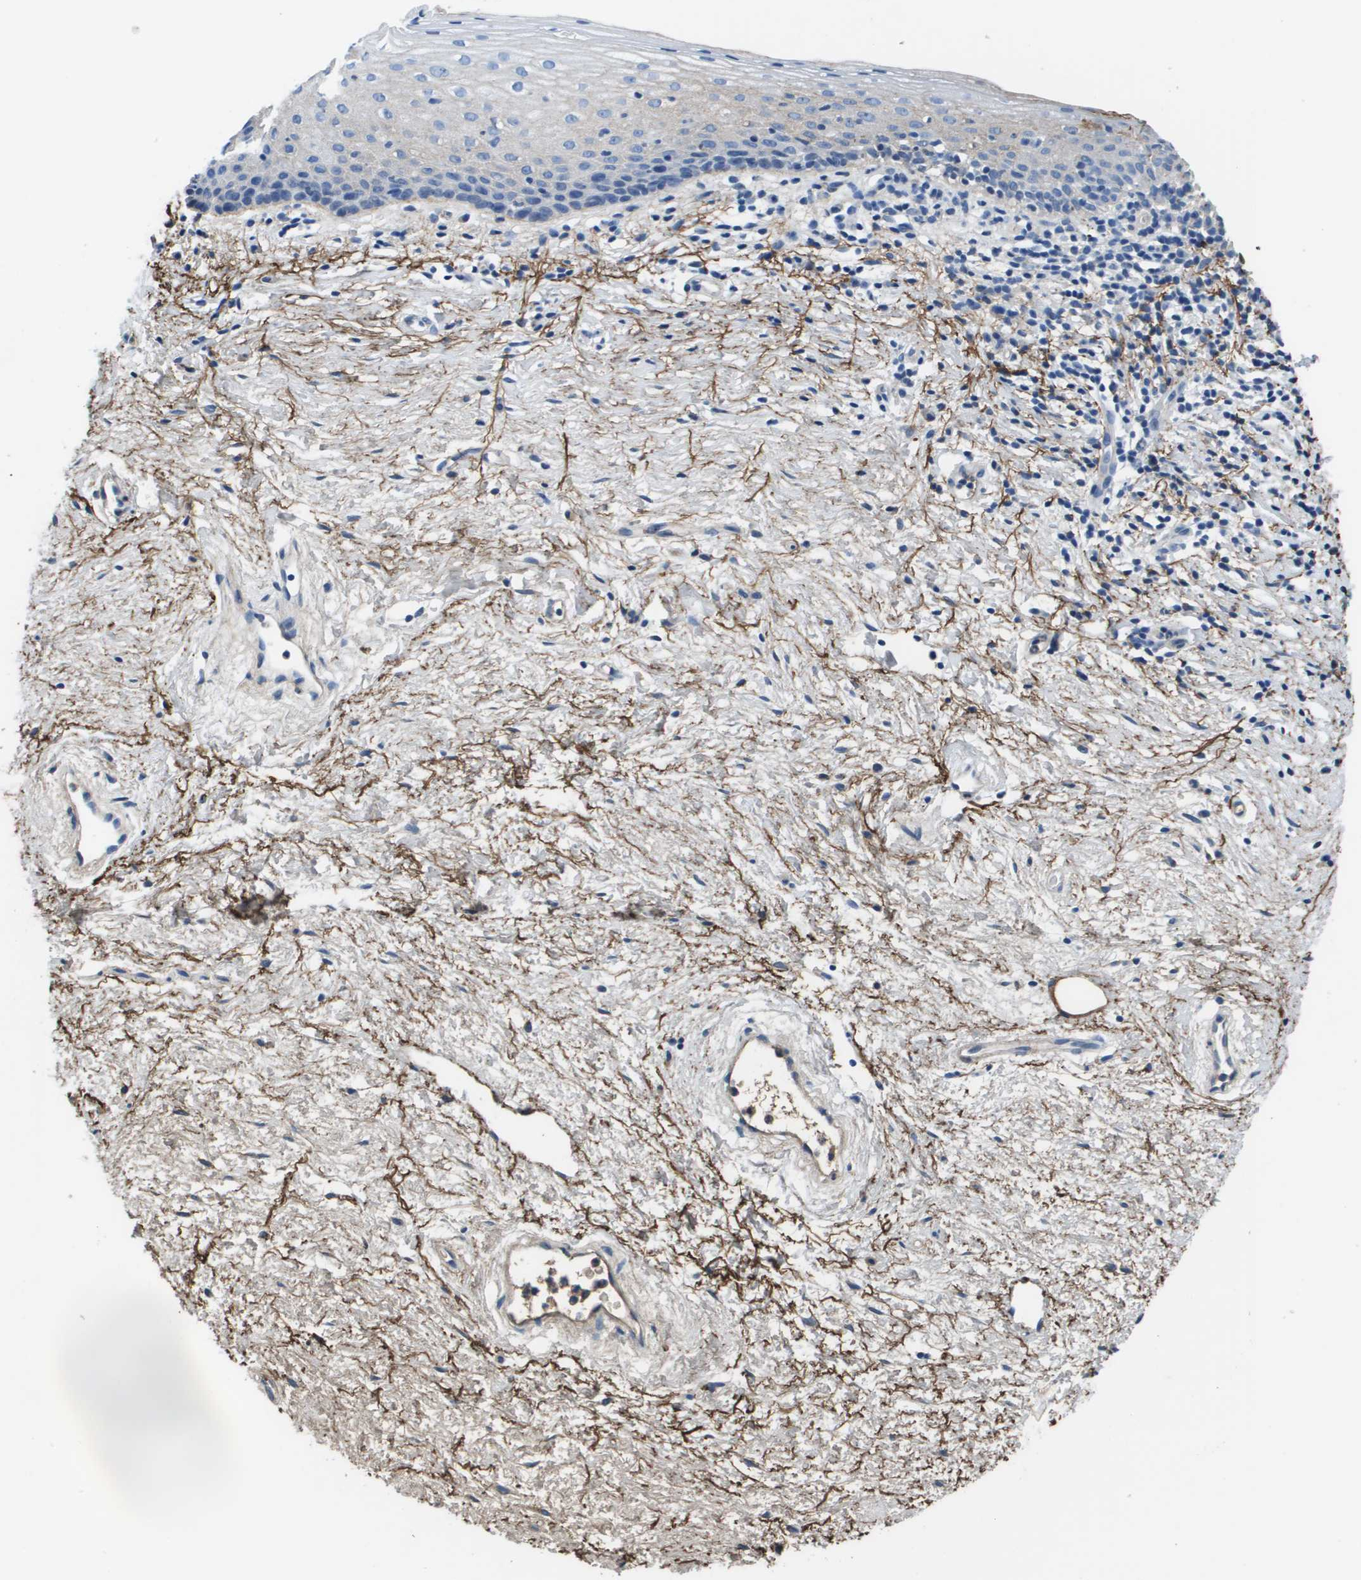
{"staining": {"intensity": "moderate", "quantity": "<25%", "location": "cytoplasmic/membranous"}, "tissue": "vagina", "cell_type": "Squamous epithelial cells", "image_type": "normal", "snomed": [{"axis": "morphology", "description": "Normal tissue, NOS"}, {"axis": "topography", "description": "Vagina"}], "caption": "Approximately <25% of squamous epithelial cells in unremarkable human vagina show moderate cytoplasmic/membranous protein positivity as visualized by brown immunohistochemical staining.", "gene": "VTN", "patient": {"sex": "female", "age": 44}}